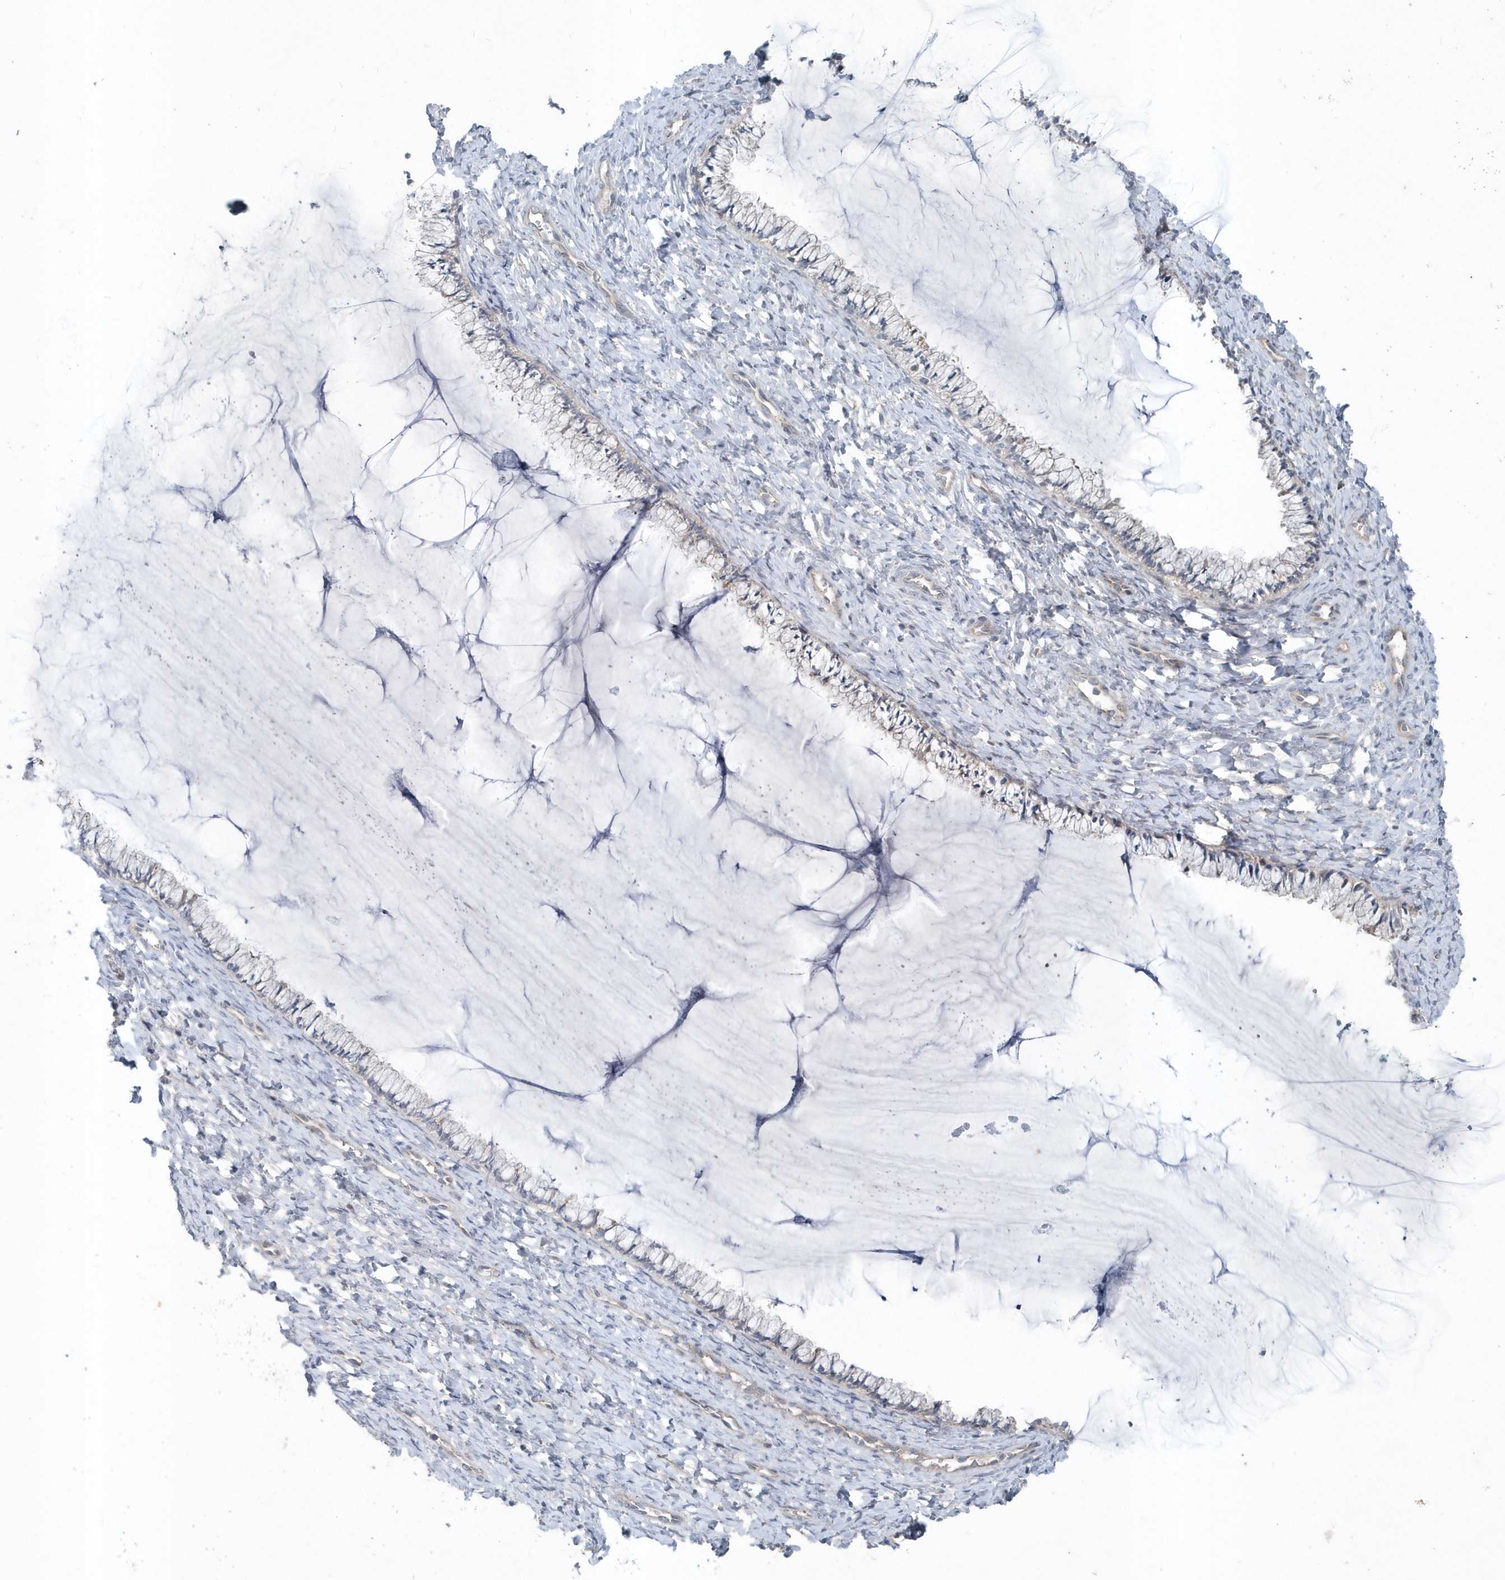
{"staining": {"intensity": "negative", "quantity": "none", "location": "none"}, "tissue": "cervix", "cell_type": "Glandular cells", "image_type": "normal", "snomed": [{"axis": "morphology", "description": "Normal tissue, NOS"}, {"axis": "morphology", "description": "Adenocarcinoma, NOS"}, {"axis": "topography", "description": "Cervix"}], "caption": "DAB (3,3'-diaminobenzidine) immunohistochemical staining of normal human cervix exhibits no significant staining in glandular cells.", "gene": "MCC", "patient": {"sex": "female", "age": 29}}